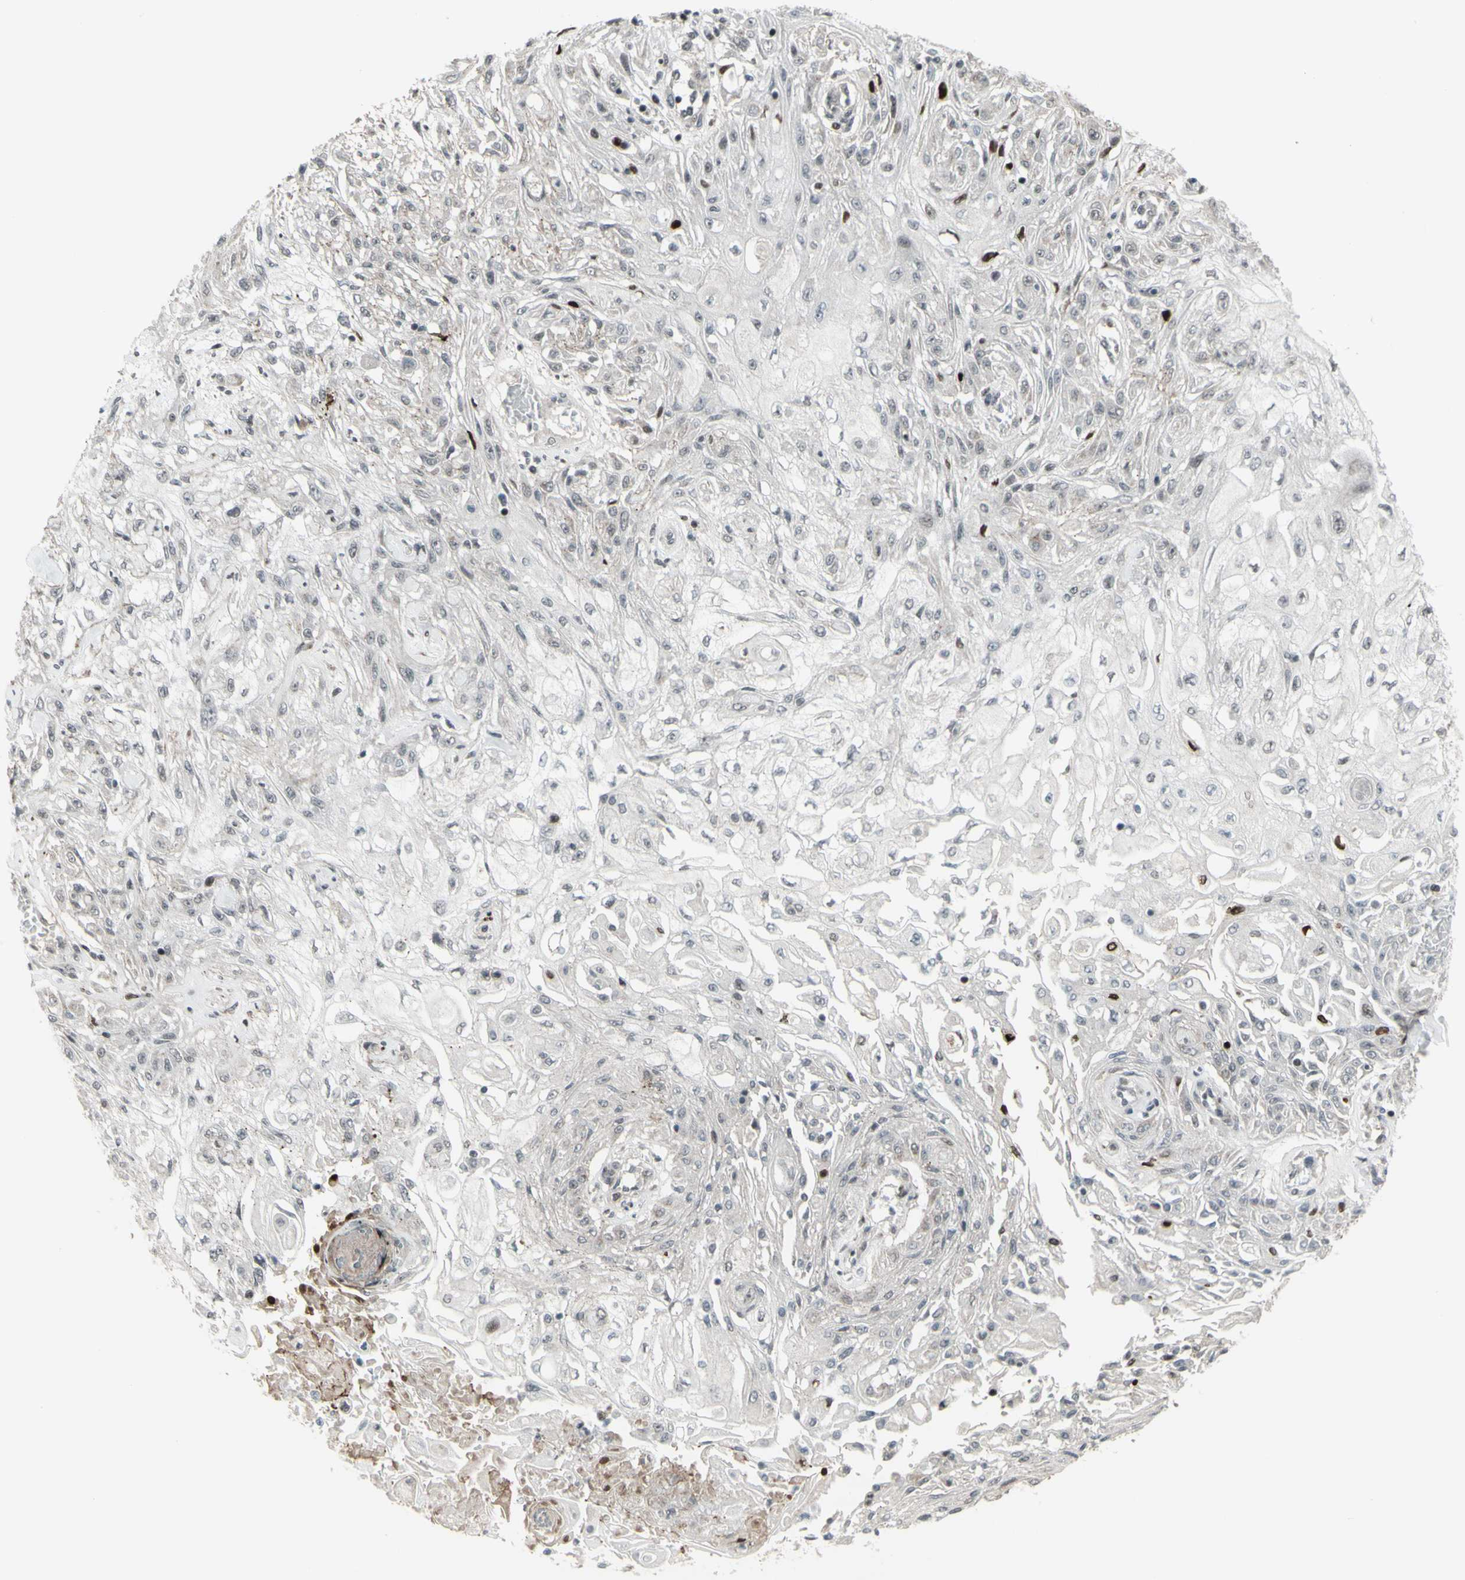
{"staining": {"intensity": "moderate", "quantity": "25%-75%", "location": "nuclear"}, "tissue": "skin cancer", "cell_type": "Tumor cells", "image_type": "cancer", "snomed": [{"axis": "morphology", "description": "Squamous cell carcinoma, NOS"}, {"axis": "topography", "description": "Skin"}], "caption": "Tumor cells show moderate nuclear expression in approximately 25%-75% of cells in skin cancer.", "gene": "SUPT6H", "patient": {"sex": "male", "age": 75}}